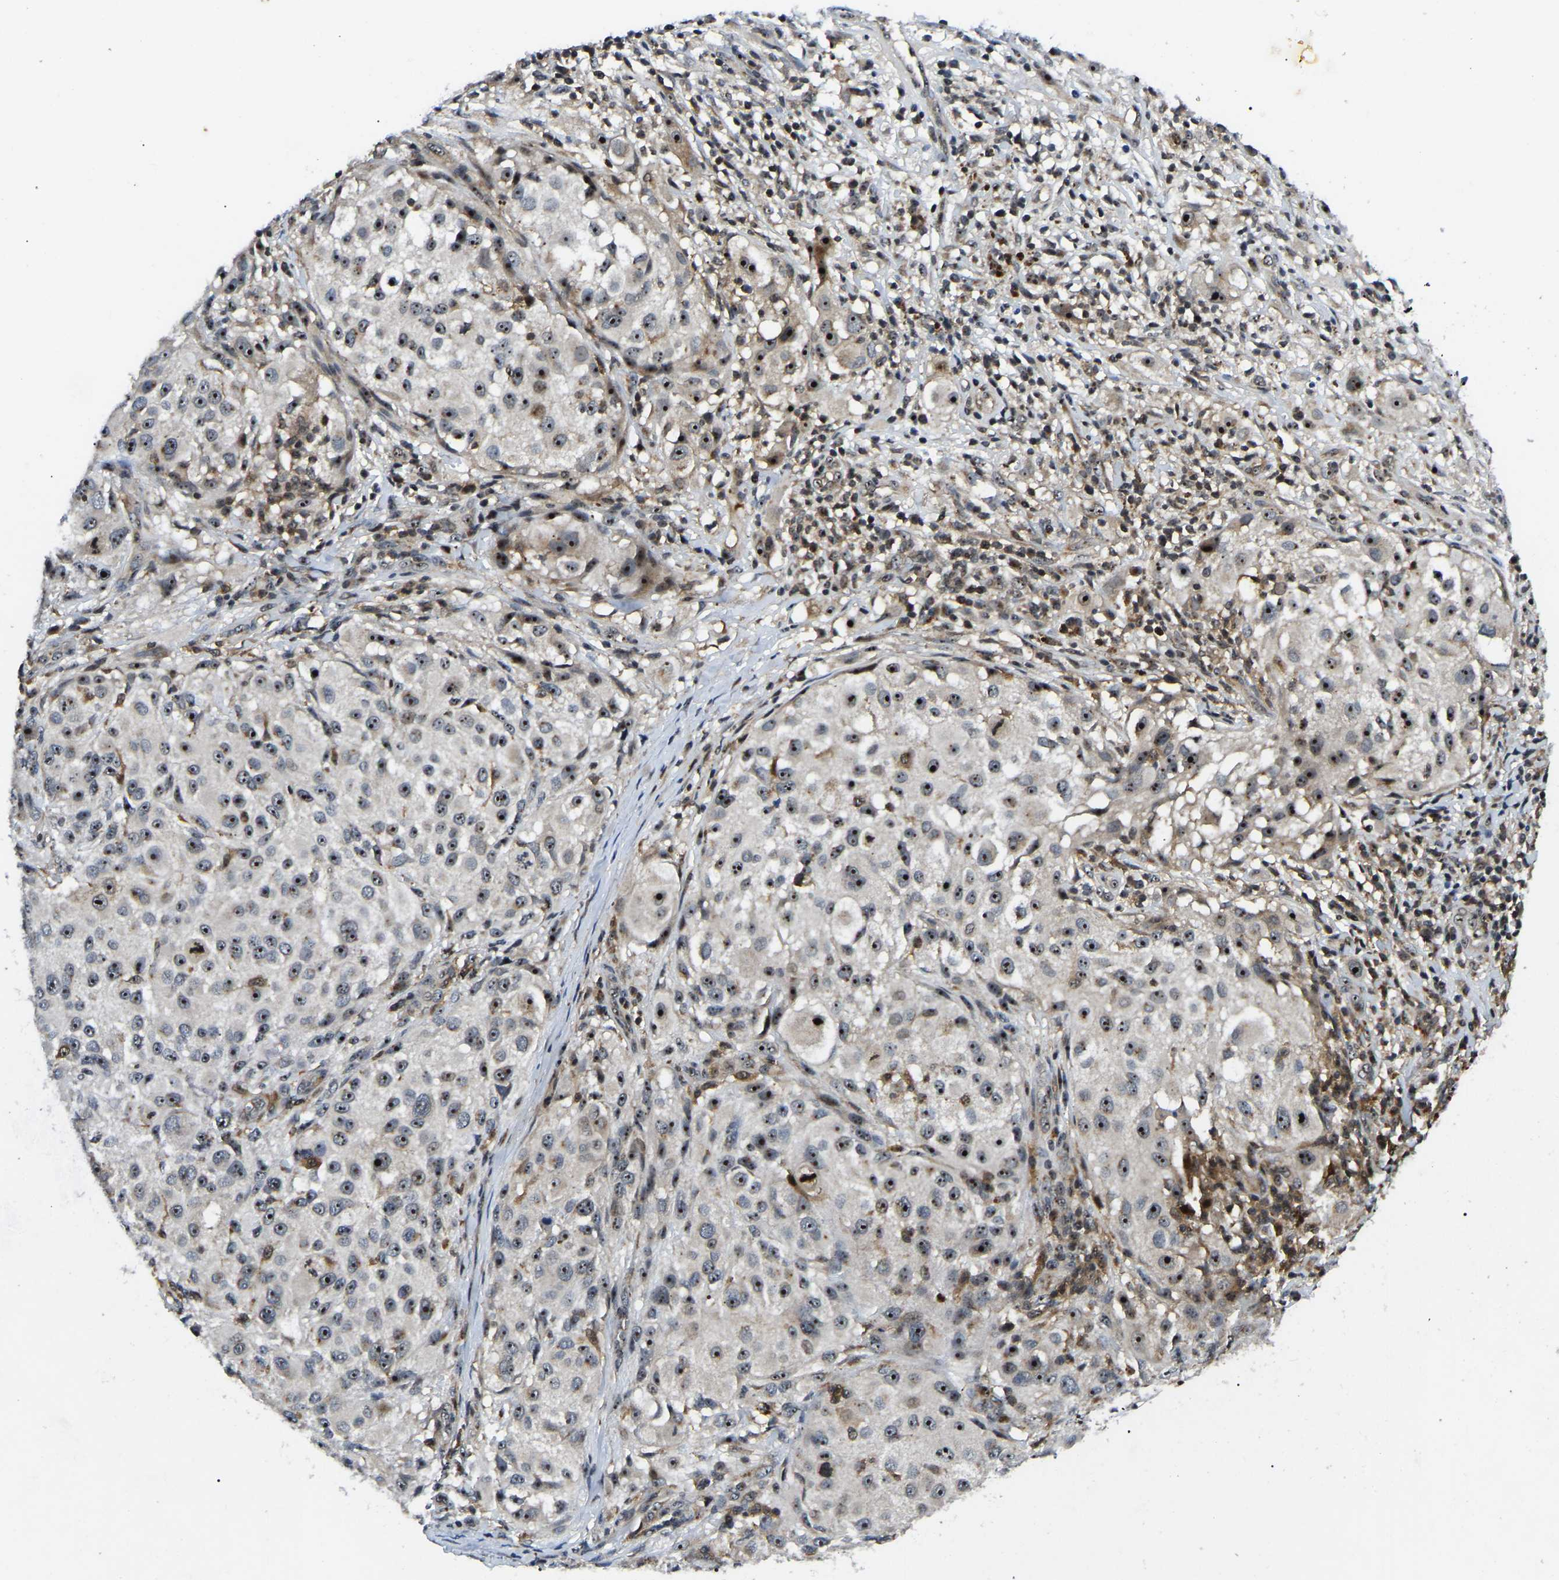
{"staining": {"intensity": "strong", "quantity": ">75%", "location": "nuclear"}, "tissue": "melanoma", "cell_type": "Tumor cells", "image_type": "cancer", "snomed": [{"axis": "morphology", "description": "Necrosis, NOS"}, {"axis": "morphology", "description": "Malignant melanoma, NOS"}, {"axis": "topography", "description": "Skin"}], "caption": "Malignant melanoma stained with a protein marker displays strong staining in tumor cells.", "gene": "RBM28", "patient": {"sex": "female", "age": 87}}